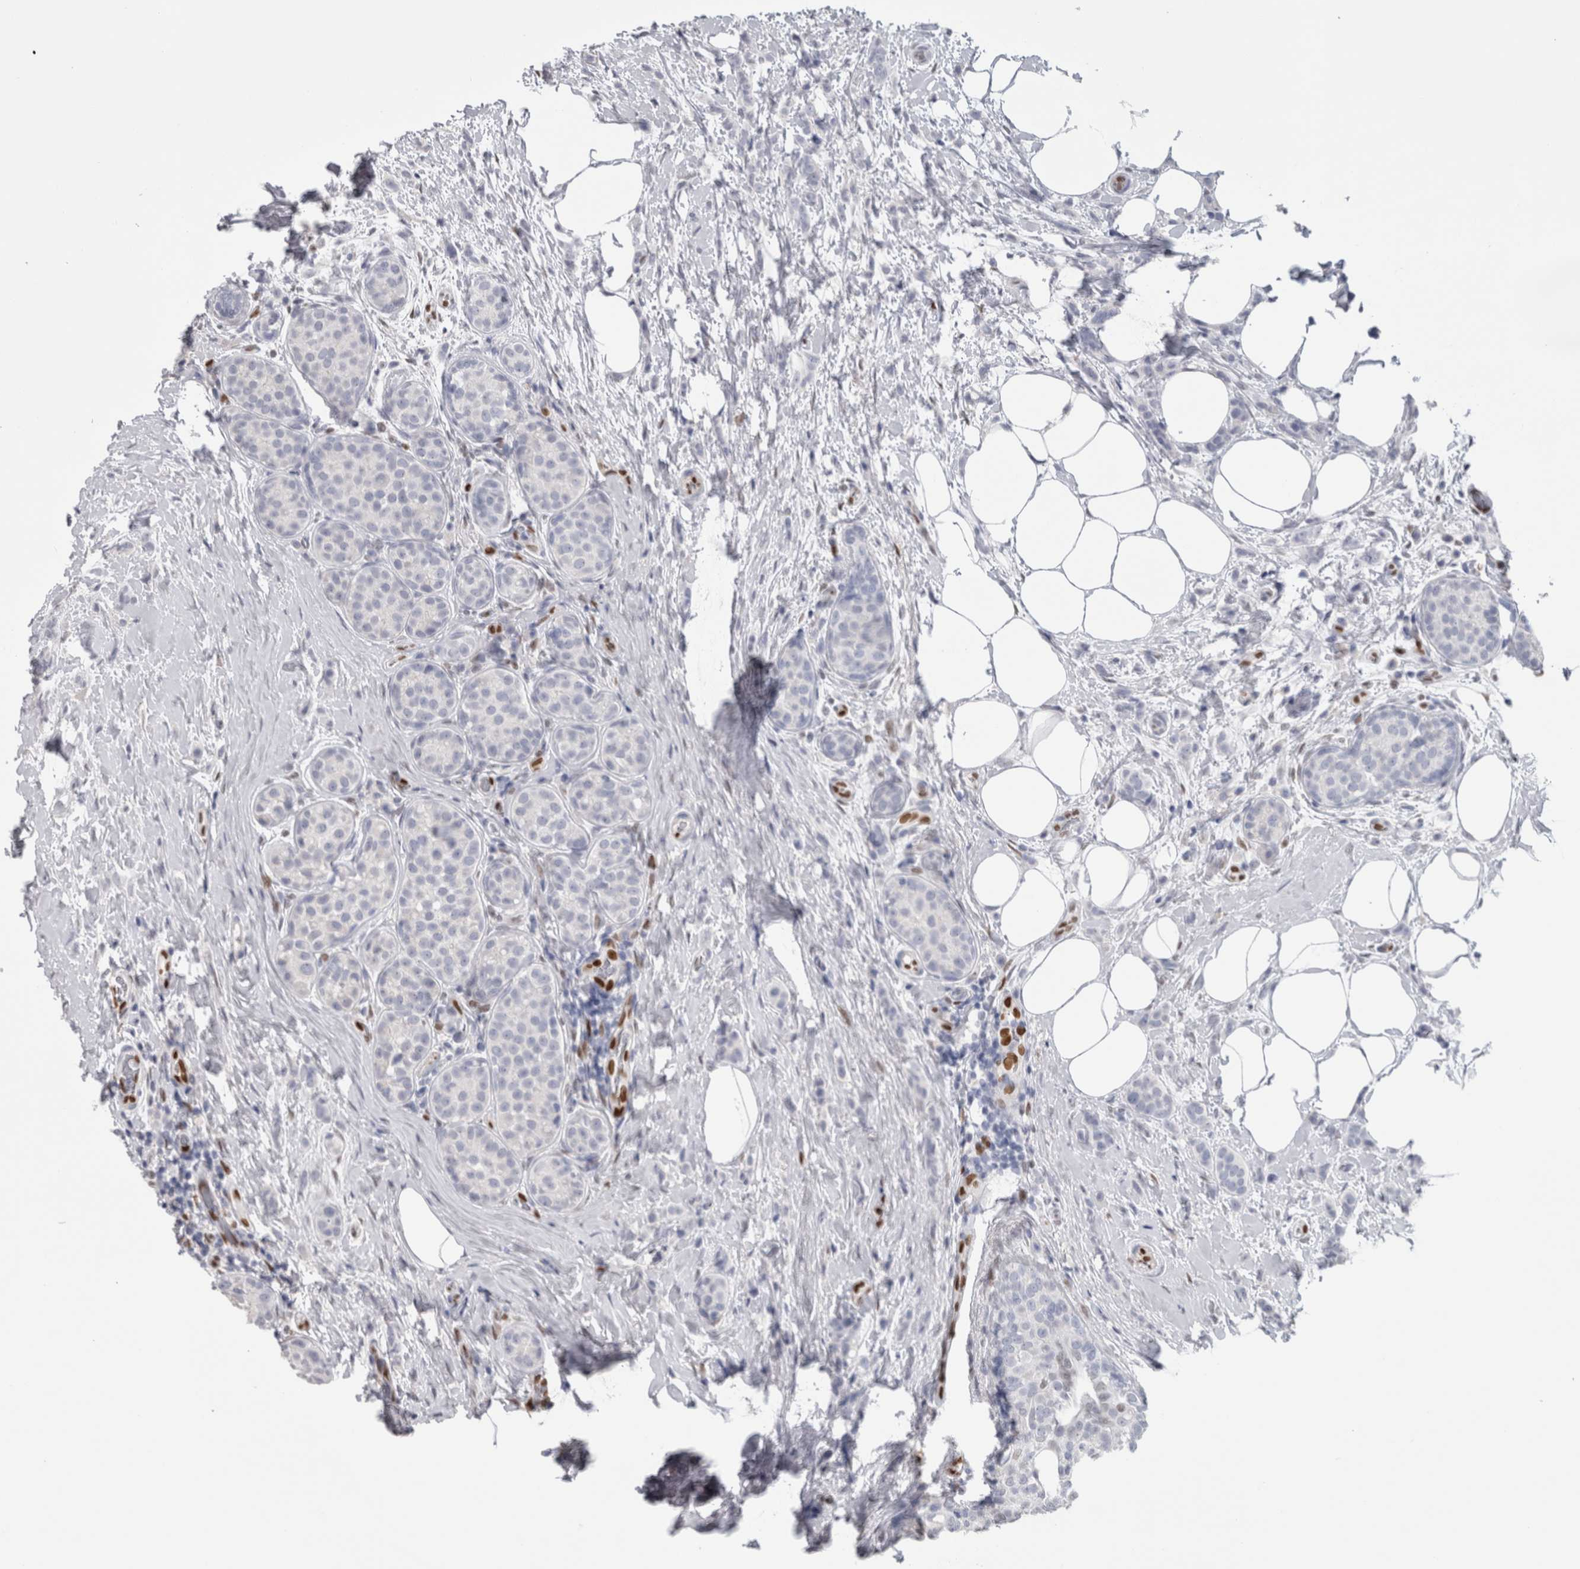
{"staining": {"intensity": "negative", "quantity": "none", "location": "none"}, "tissue": "breast cancer", "cell_type": "Tumor cells", "image_type": "cancer", "snomed": [{"axis": "morphology", "description": "Lobular carcinoma, in situ"}, {"axis": "morphology", "description": "Lobular carcinoma"}, {"axis": "topography", "description": "Breast"}], "caption": "A high-resolution photomicrograph shows immunohistochemistry staining of breast cancer (lobular carcinoma in situ), which displays no significant expression in tumor cells.", "gene": "IL33", "patient": {"sex": "female", "age": 41}}